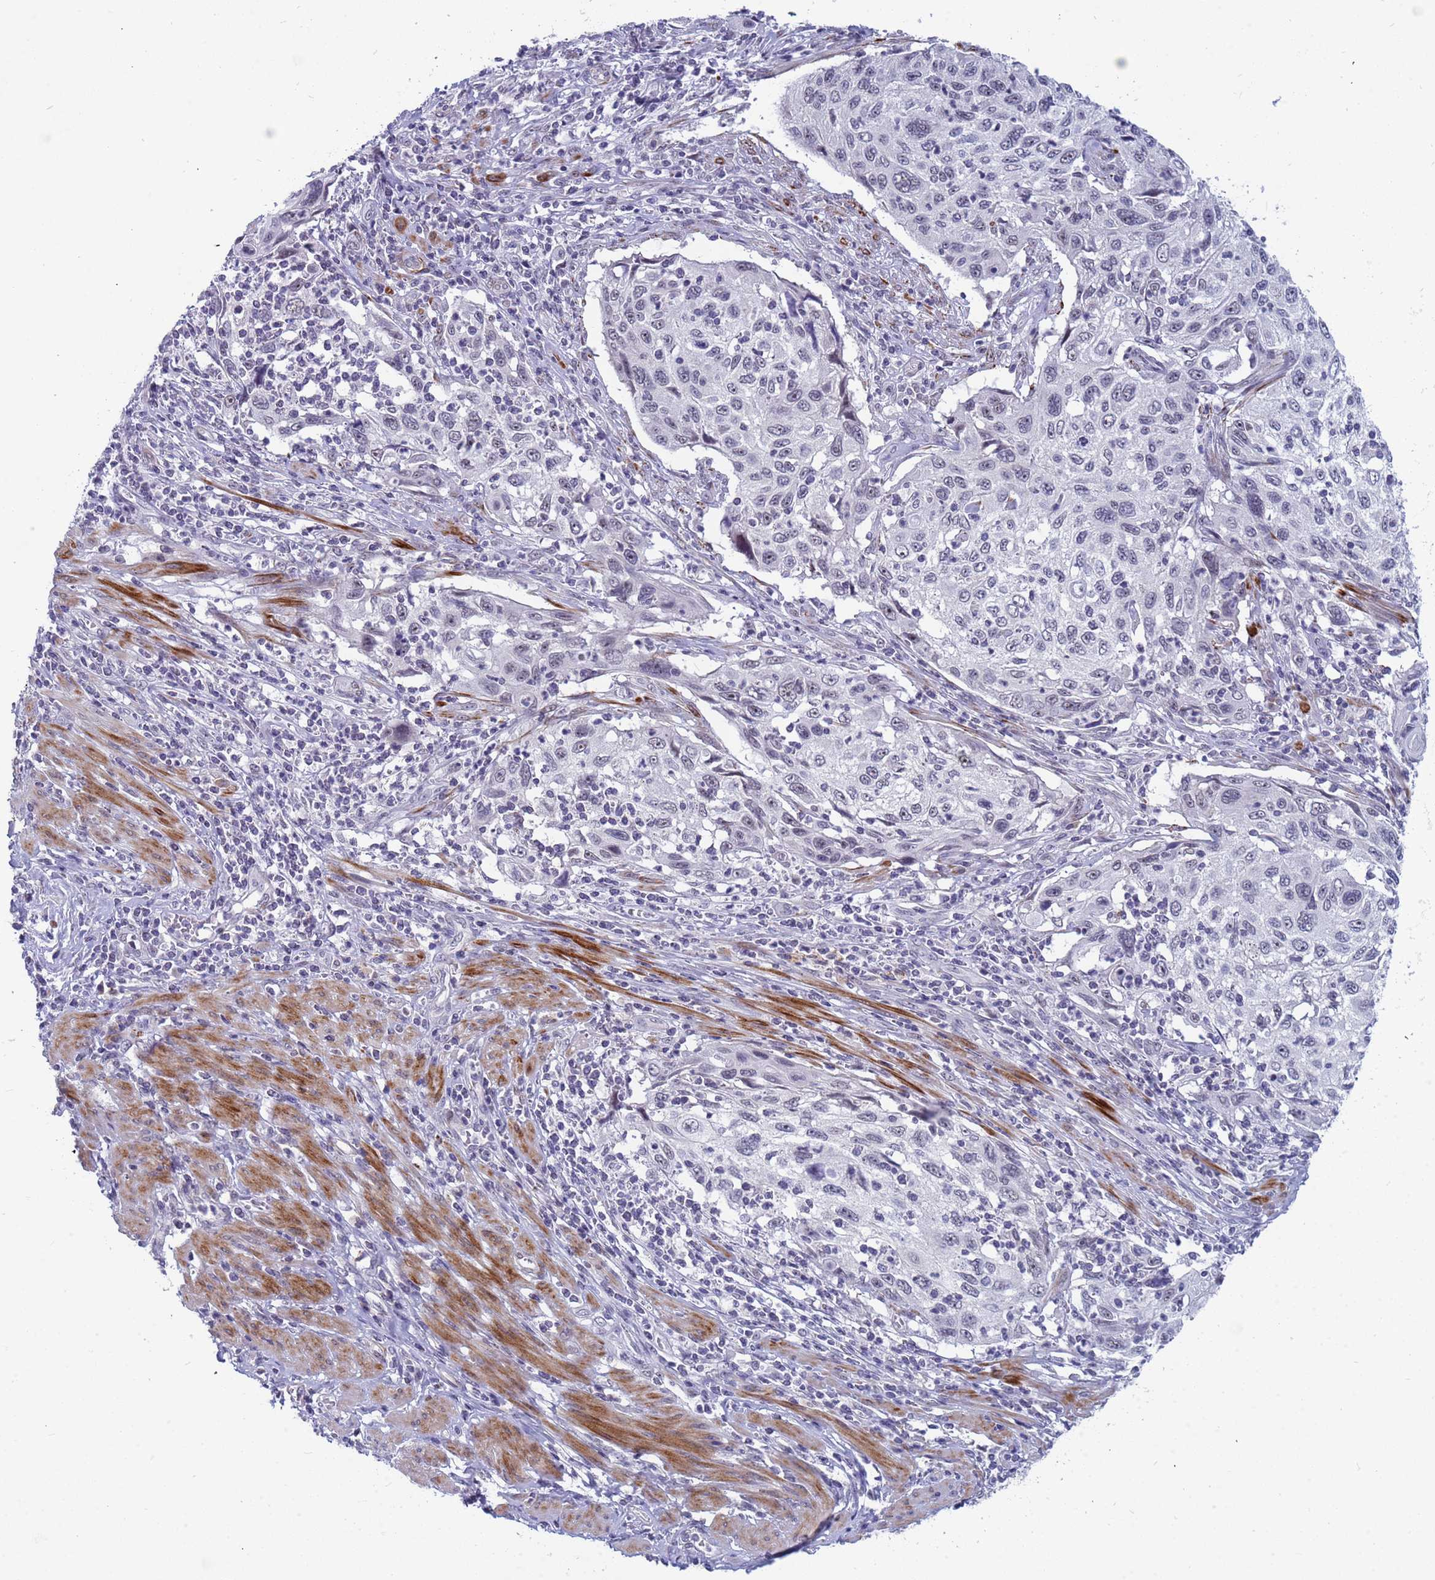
{"staining": {"intensity": "negative", "quantity": "none", "location": "none"}, "tissue": "cervical cancer", "cell_type": "Tumor cells", "image_type": "cancer", "snomed": [{"axis": "morphology", "description": "Squamous cell carcinoma, NOS"}, {"axis": "topography", "description": "Cervix"}], "caption": "DAB immunohistochemical staining of human cervical squamous cell carcinoma shows no significant staining in tumor cells.", "gene": "CXorf65", "patient": {"sex": "female", "age": 70}}